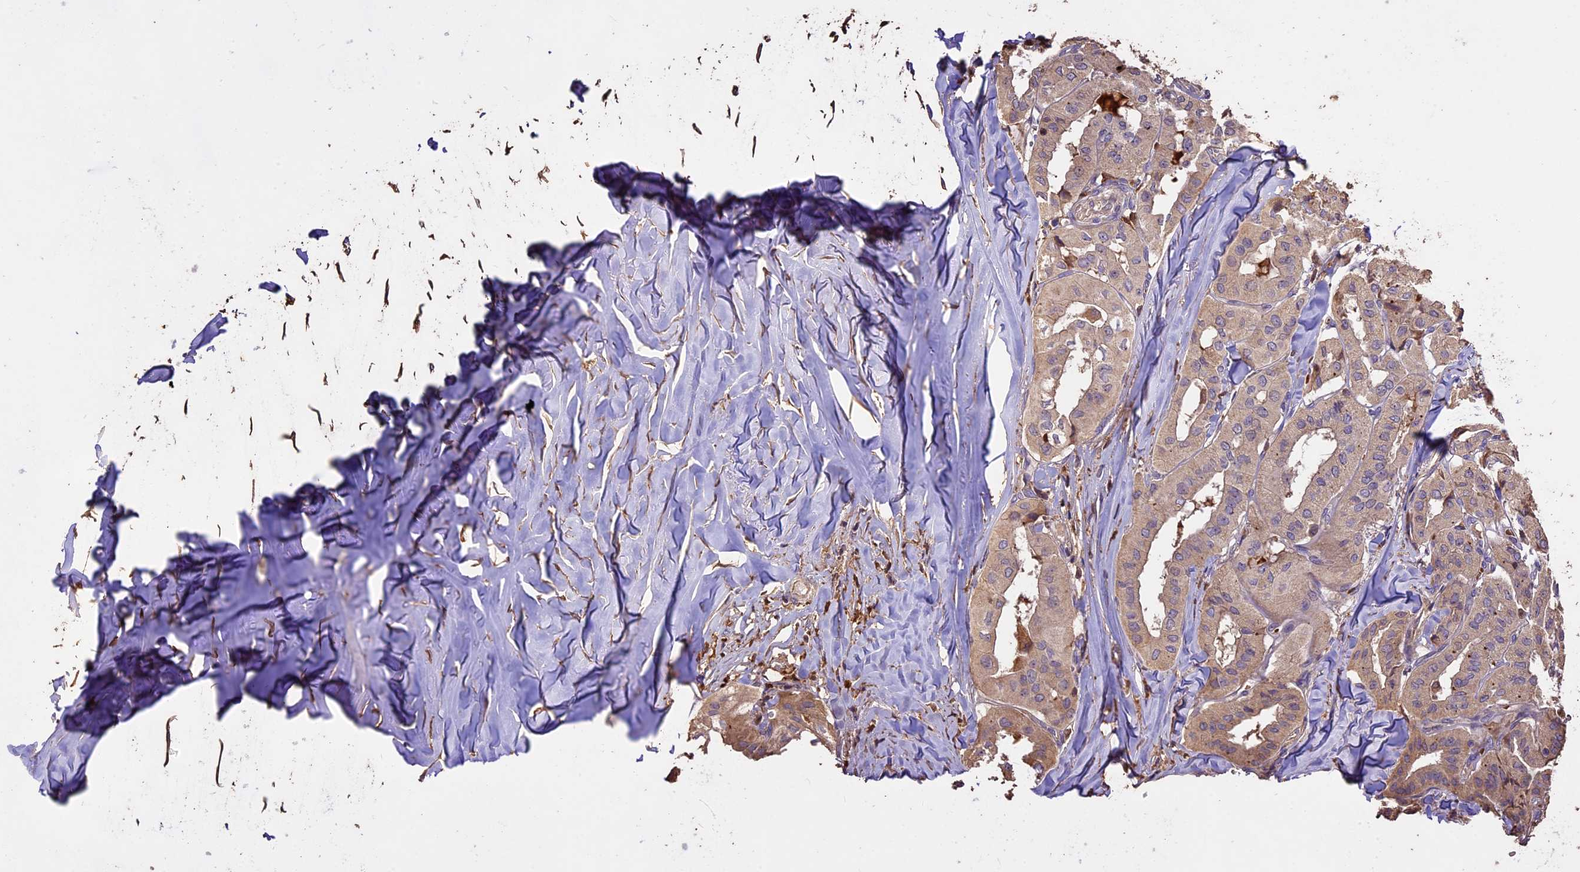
{"staining": {"intensity": "weak", "quantity": ">75%", "location": "cytoplasmic/membranous"}, "tissue": "thyroid cancer", "cell_type": "Tumor cells", "image_type": "cancer", "snomed": [{"axis": "morphology", "description": "Papillary adenocarcinoma, NOS"}, {"axis": "topography", "description": "Thyroid gland"}], "caption": "Immunohistochemical staining of human papillary adenocarcinoma (thyroid) demonstrates weak cytoplasmic/membranous protein staining in approximately >75% of tumor cells.", "gene": "CRLF1", "patient": {"sex": "female", "age": 59}}